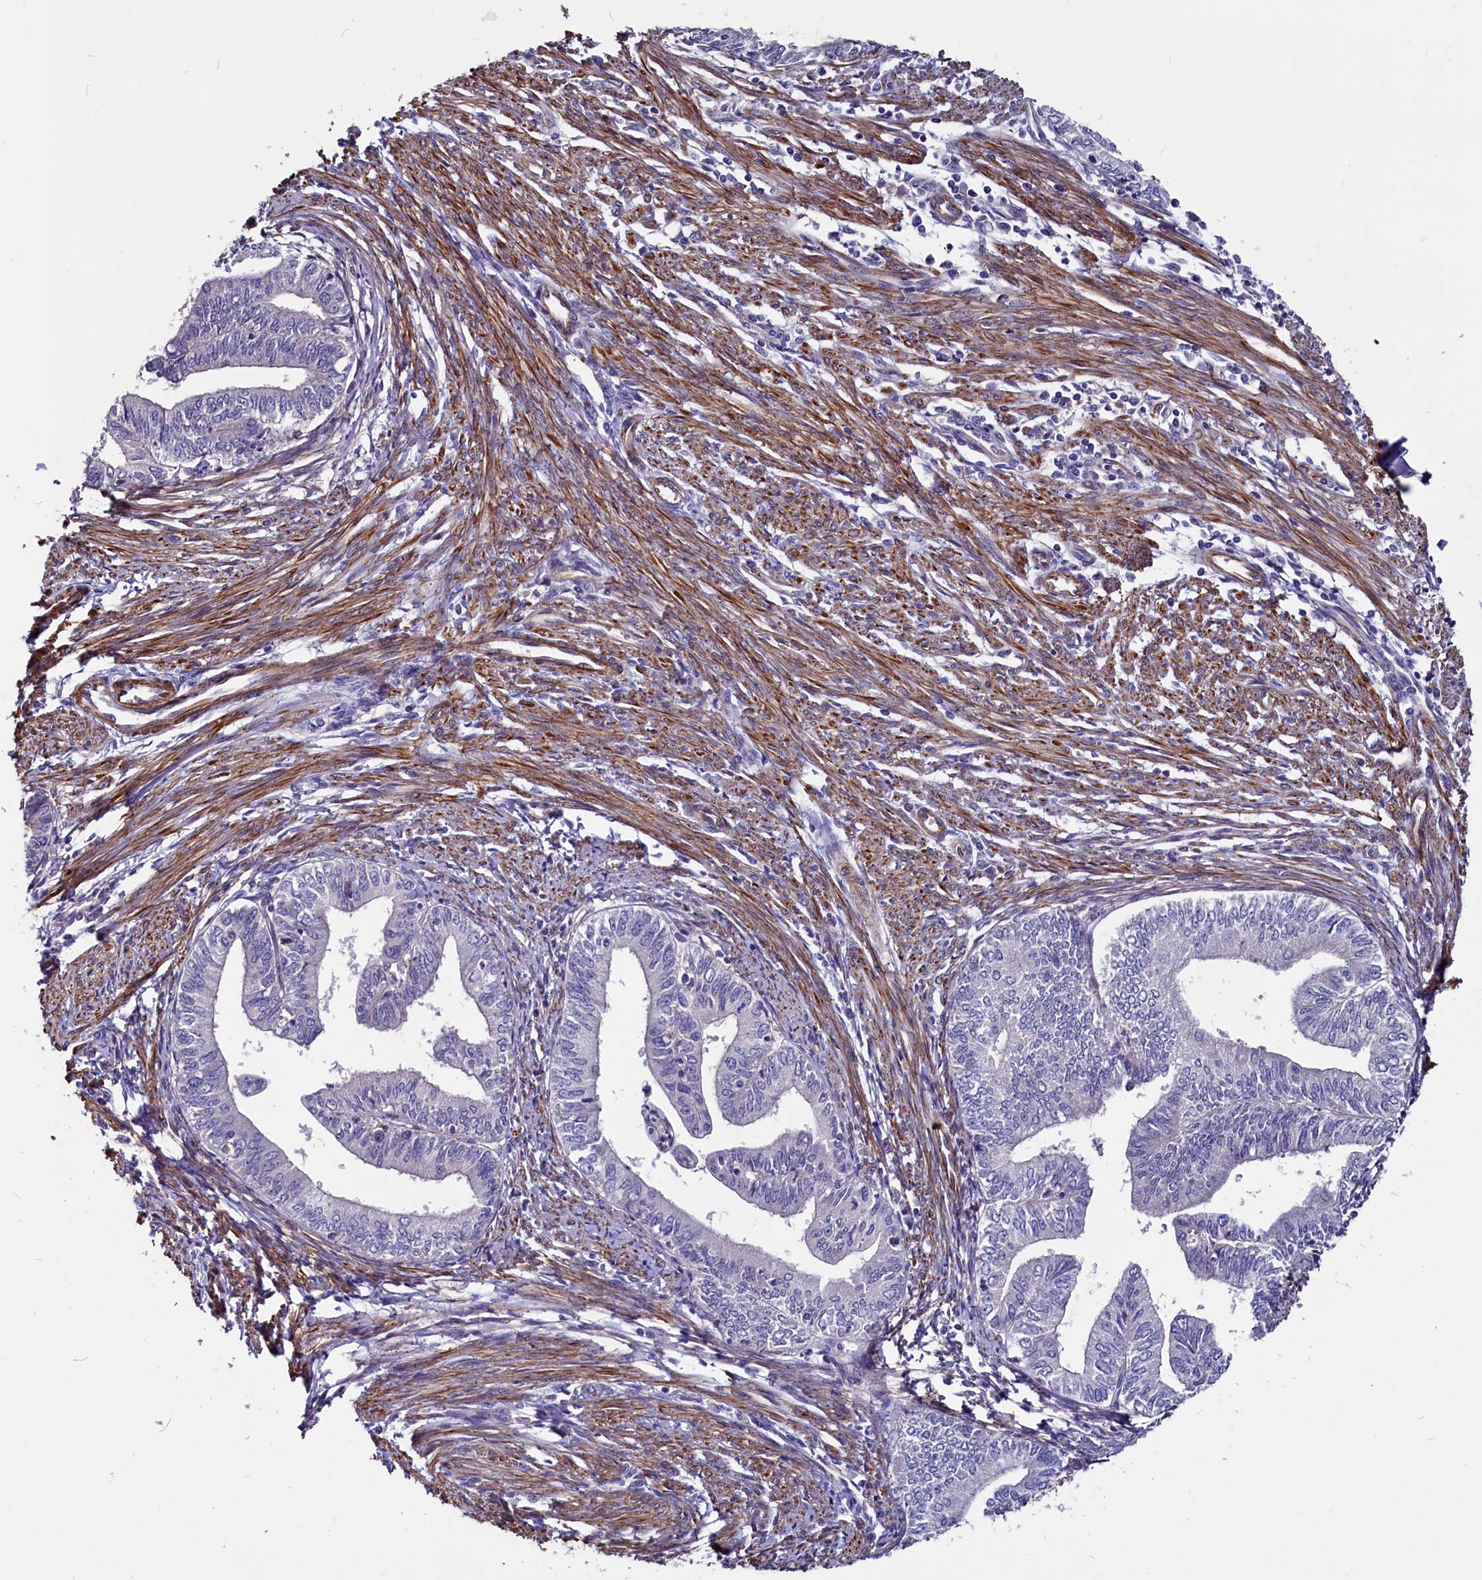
{"staining": {"intensity": "negative", "quantity": "none", "location": "none"}, "tissue": "endometrial cancer", "cell_type": "Tumor cells", "image_type": "cancer", "snomed": [{"axis": "morphology", "description": "Adenocarcinoma, NOS"}, {"axis": "topography", "description": "Endometrium"}], "caption": "IHC micrograph of neoplastic tissue: human adenocarcinoma (endometrial) stained with DAB (3,3'-diaminobenzidine) demonstrates no significant protein positivity in tumor cells. (IHC, brightfield microscopy, high magnification).", "gene": "ZNF749", "patient": {"sex": "female", "age": 66}}